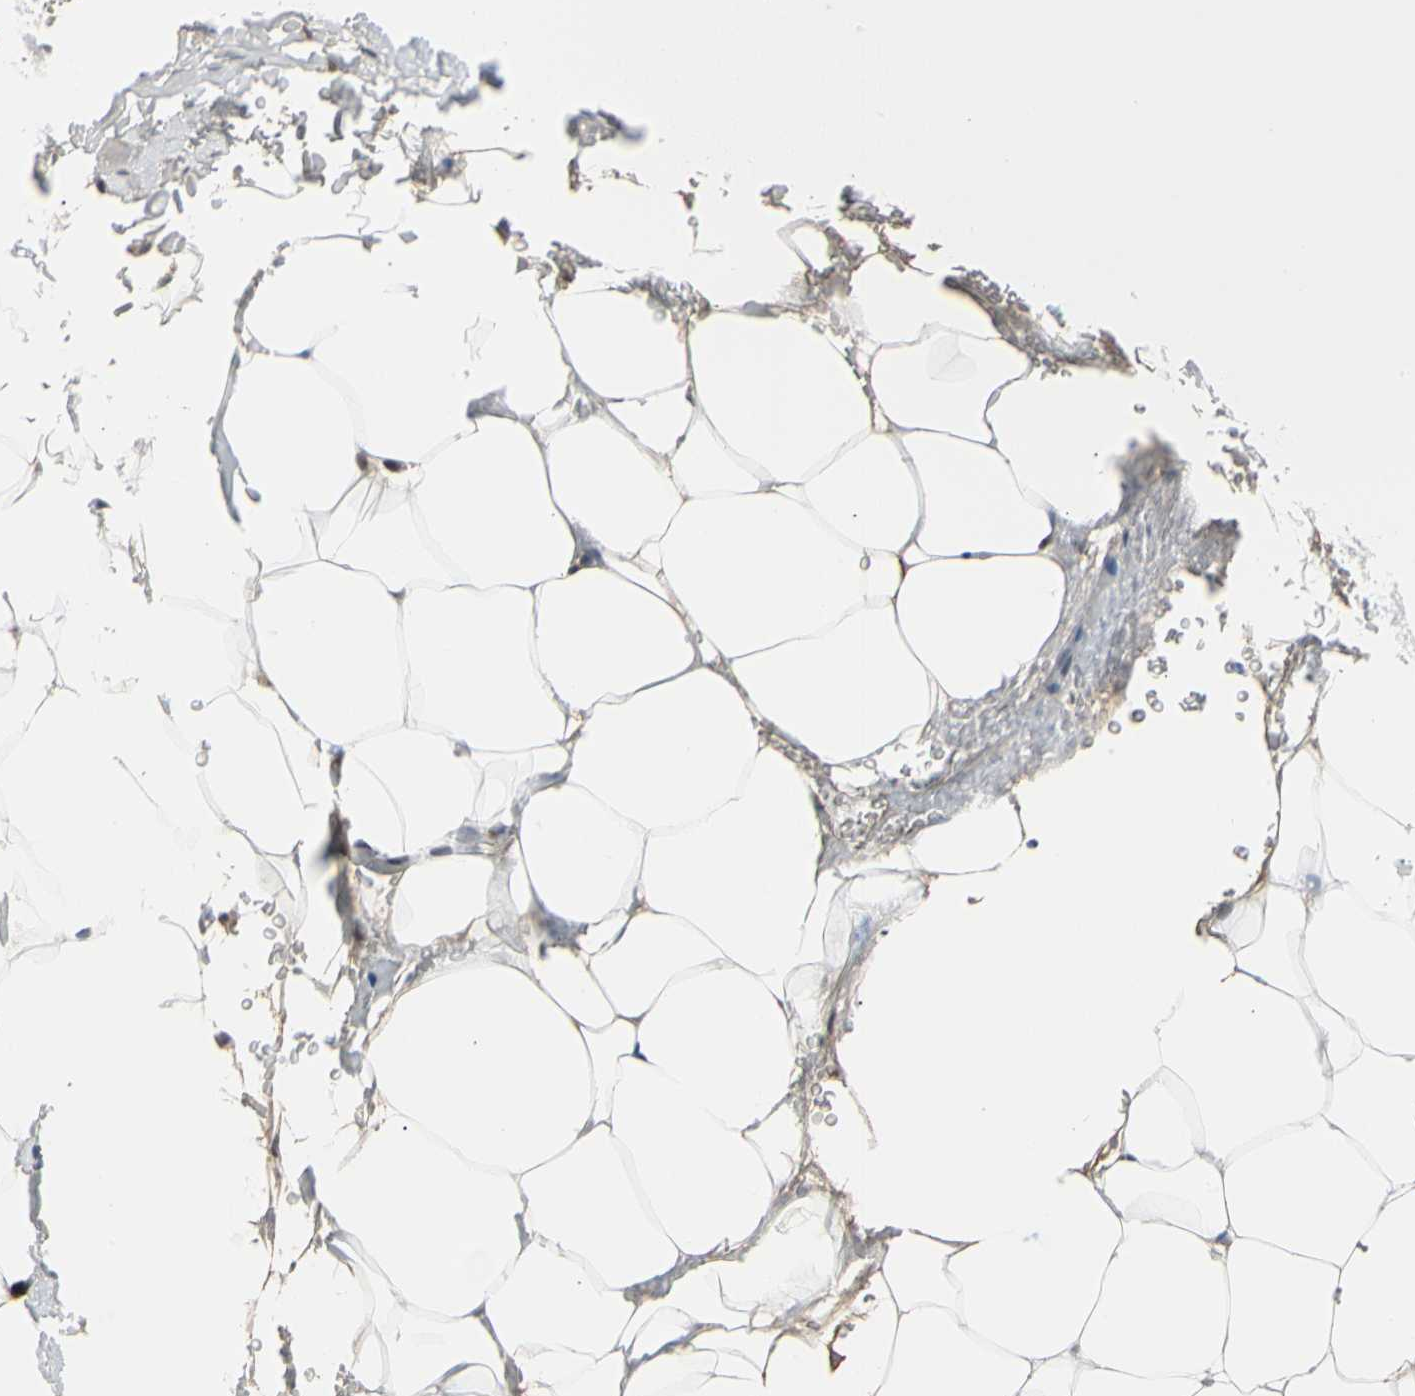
{"staining": {"intensity": "moderate", "quantity": "25%-75%", "location": "nuclear"}, "tissue": "adipose tissue", "cell_type": "Adipocytes", "image_type": "normal", "snomed": [{"axis": "morphology", "description": "Normal tissue, NOS"}, {"axis": "topography", "description": "Breast"}, {"axis": "topography", "description": "Adipose tissue"}], "caption": "This micrograph shows IHC staining of benign human adipose tissue, with medium moderate nuclear expression in about 25%-75% of adipocytes.", "gene": "FOXO3", "patient": {"sex": "female", "age": 25}}